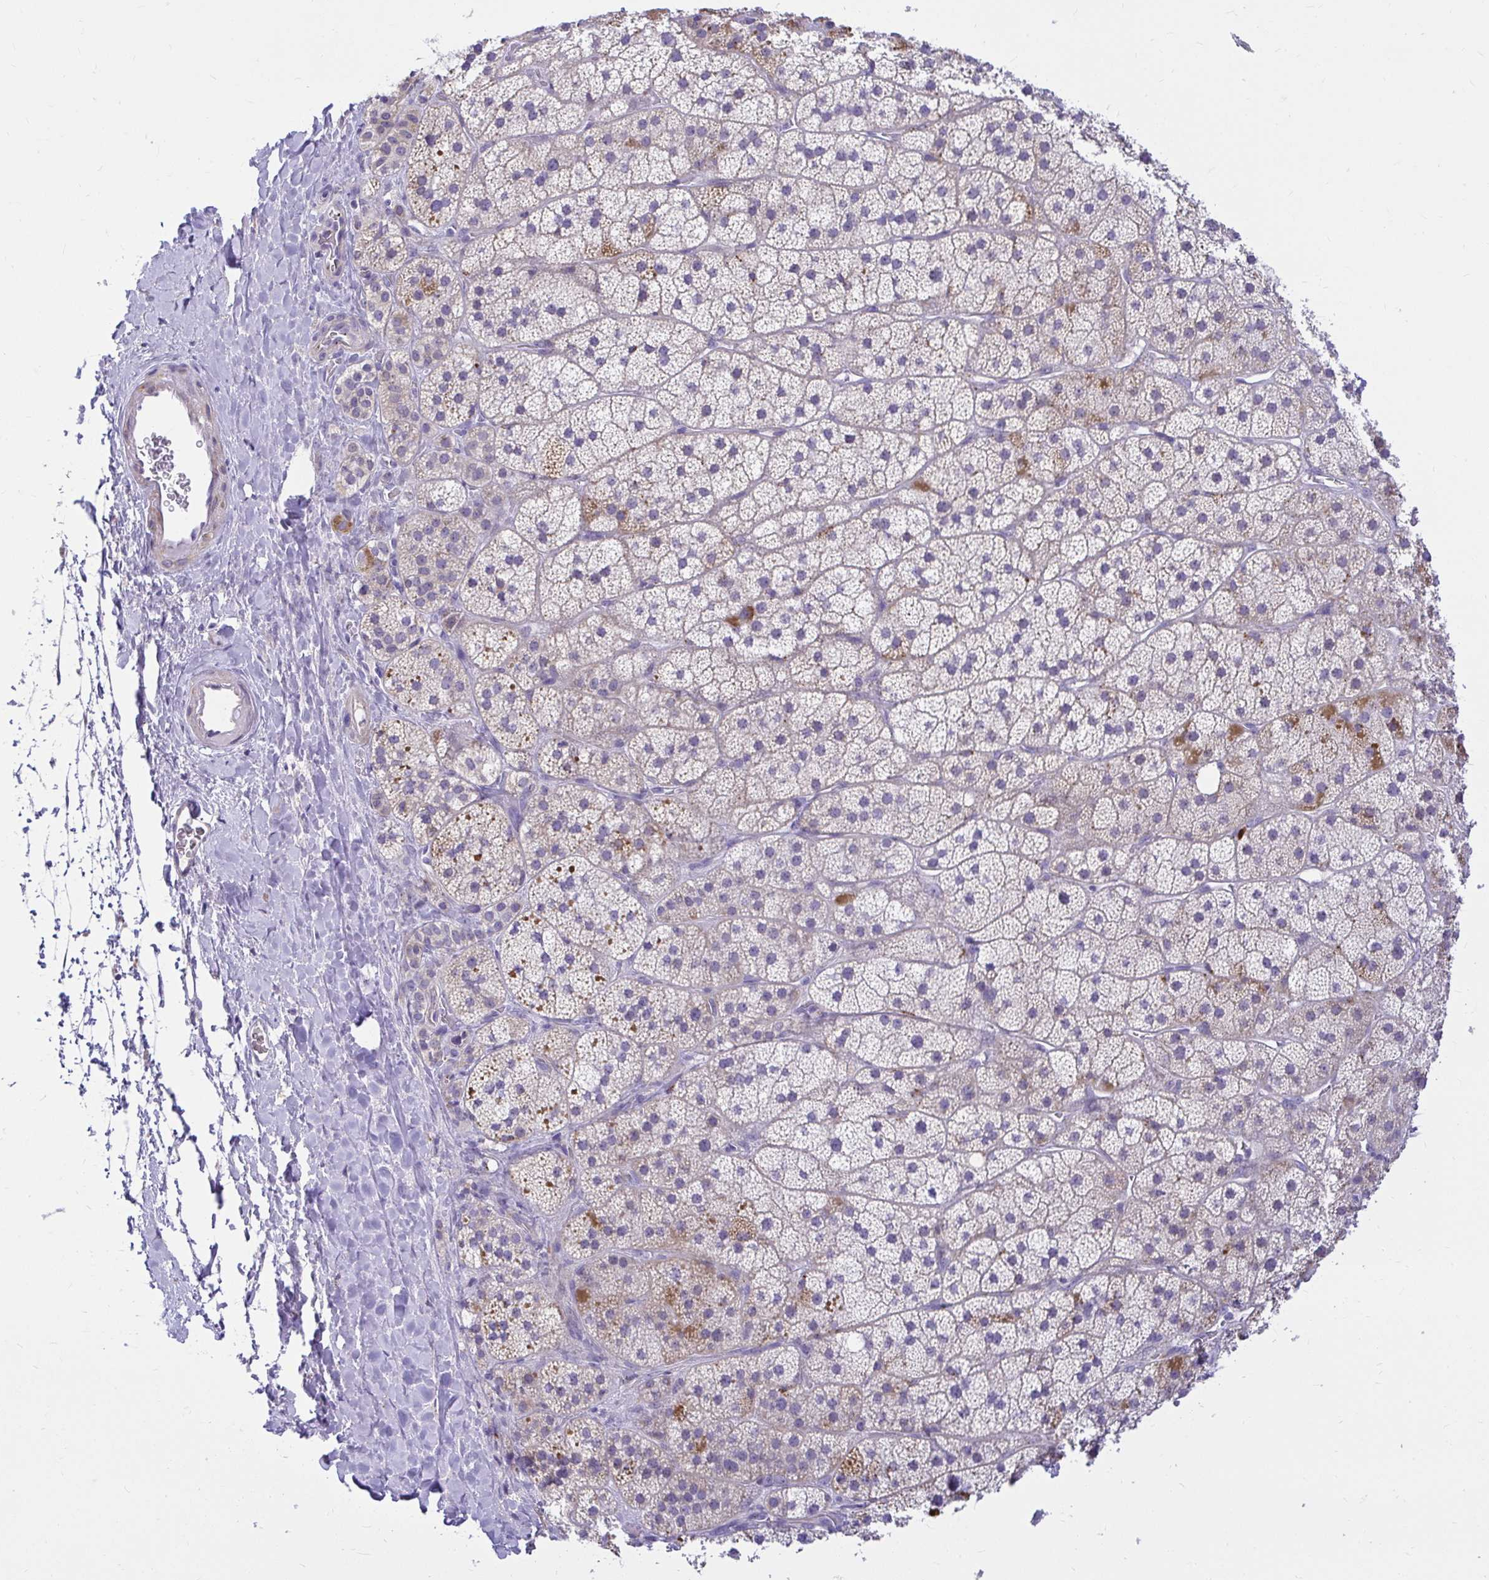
{"staining": {"intensity": "moderate", "quantity": "<25%", "location": "cytoplasmic/membranous"}, "tissue": "adrenal gland", "cell_type": "Glandular cells", "image_type": "normal", "snomed": [{"axis": "morphology", "description": "Normal tissue, NOS"}, {"axis": "topography", "description": "Adrenal gland"}], "caption": "Protein analysis of normal adrenal gland reveals moderate cytoplasmic/membranous staining in approximately <25% of glandular cells.", "gene": "PKN3", "patient": {"sex": "male", "age": 57}}